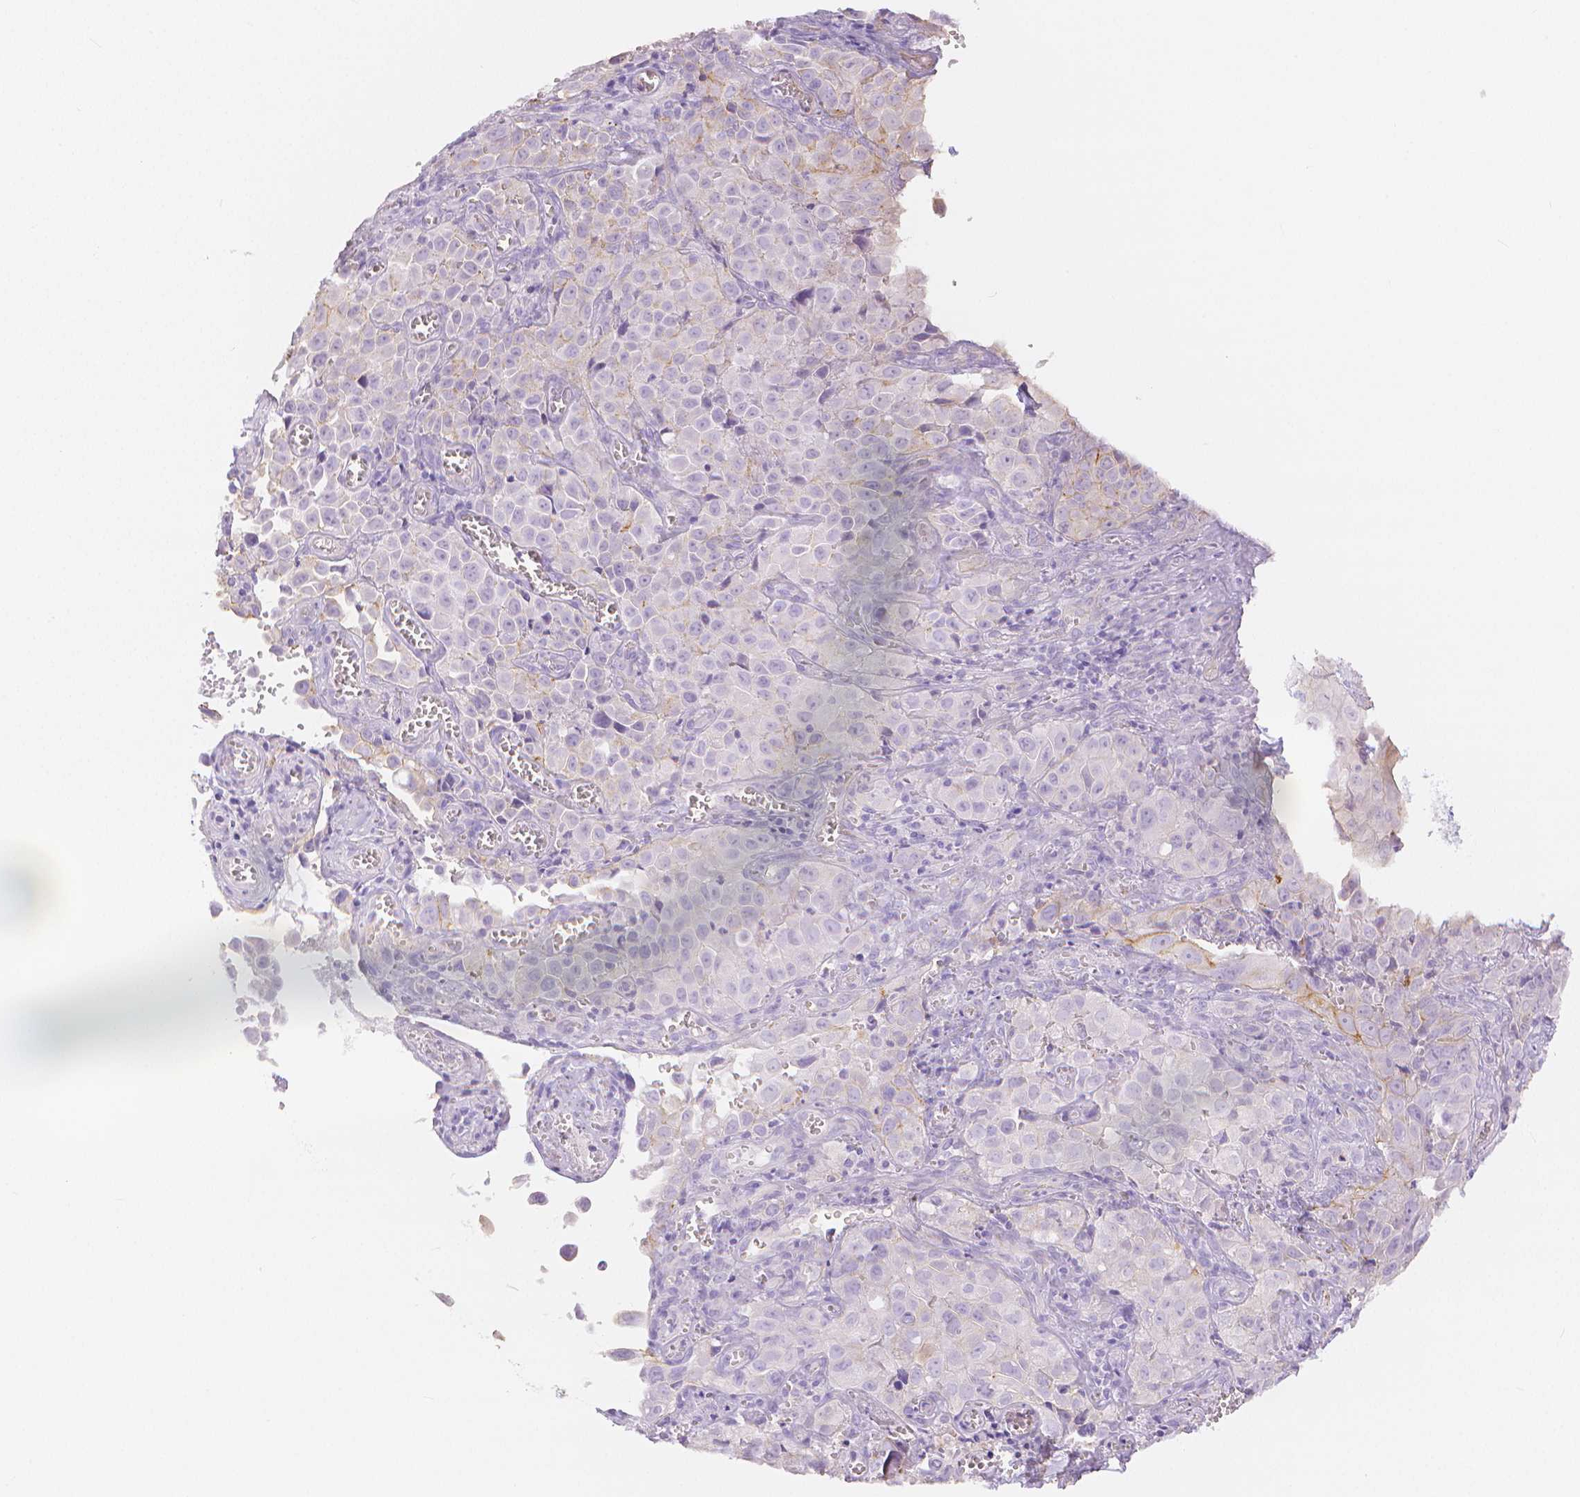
{"staining": {"intensity": "negative", "quantity": "none", "location": "none"}, "tissue": "cervical cancer", "cell_type": "Tumor cells", "image_type": "cancer", "snomed": [{"axis": "morphology", "description": "Squamous cell carcinoma, NOS"}, {"axis": "topography", "description": "Cervix"}], "caption": "Immunohistochemistry histopathology image of neoplastic tissue: squamous cell carcinoma (cervical) stained with DAB exhibits no significant protein positivity in tumor cells.", "gene": "SLC27A5", "patient": {"sex": "female", "age": 55}}